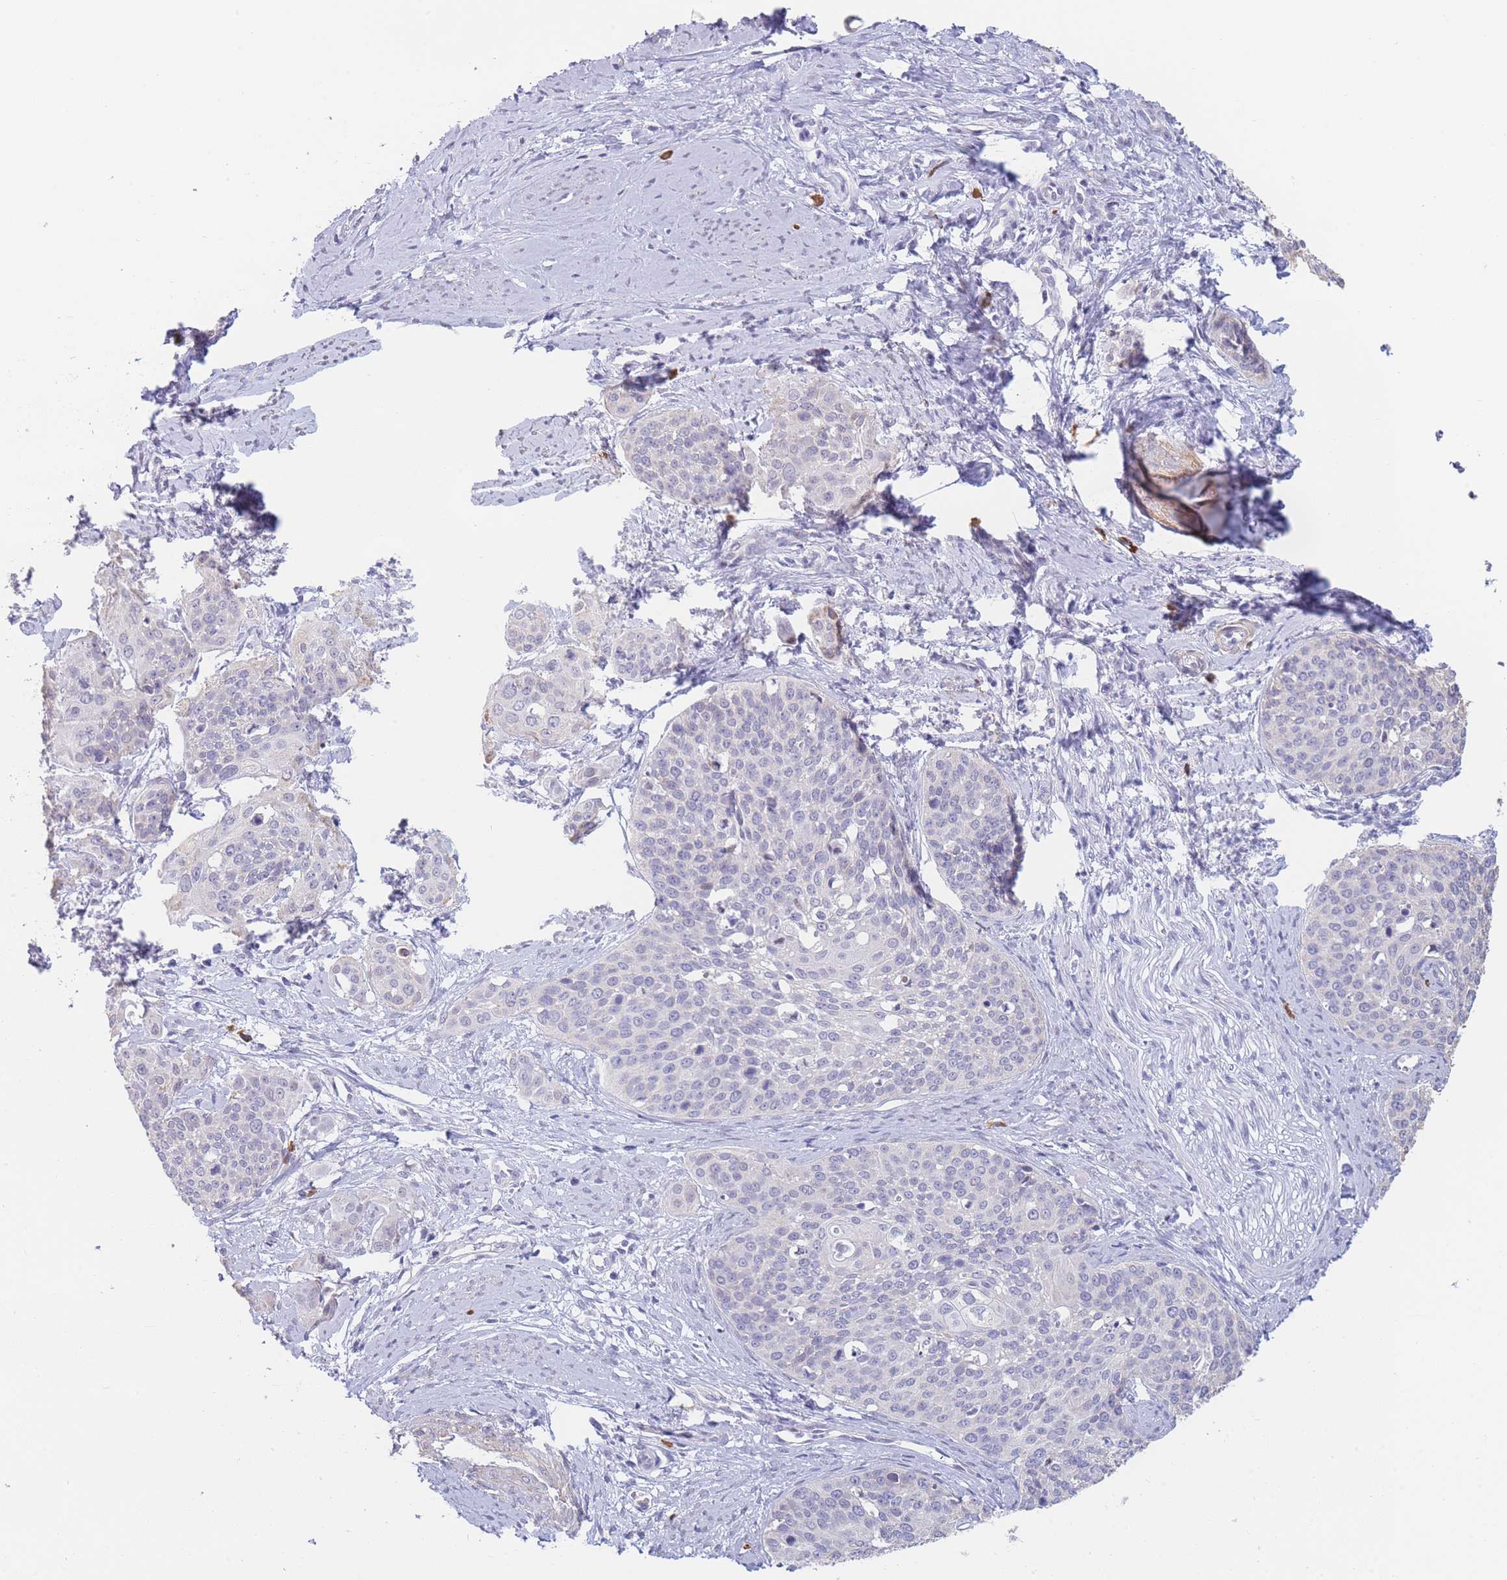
{"staining": {"intensity": "negative", "quantity": "none", "location": "none"}, "tissue": "cervical cancer", "cell_type": "Tumor cells", "image_type": "cancer", "snomed": [{"axis": "morphology", "description": "Squamous cell carcinoma, NOS"}, {"axis": "topography", "description": "Cervix"}], "caption": "A high-resolution image shows immunohistochemistry staining of cervical squamous cell carcinoma, which displays no significant positivity in tumor cells.", "gene": "ASAP3", "patient": {"sex": "female", "age": 44}}